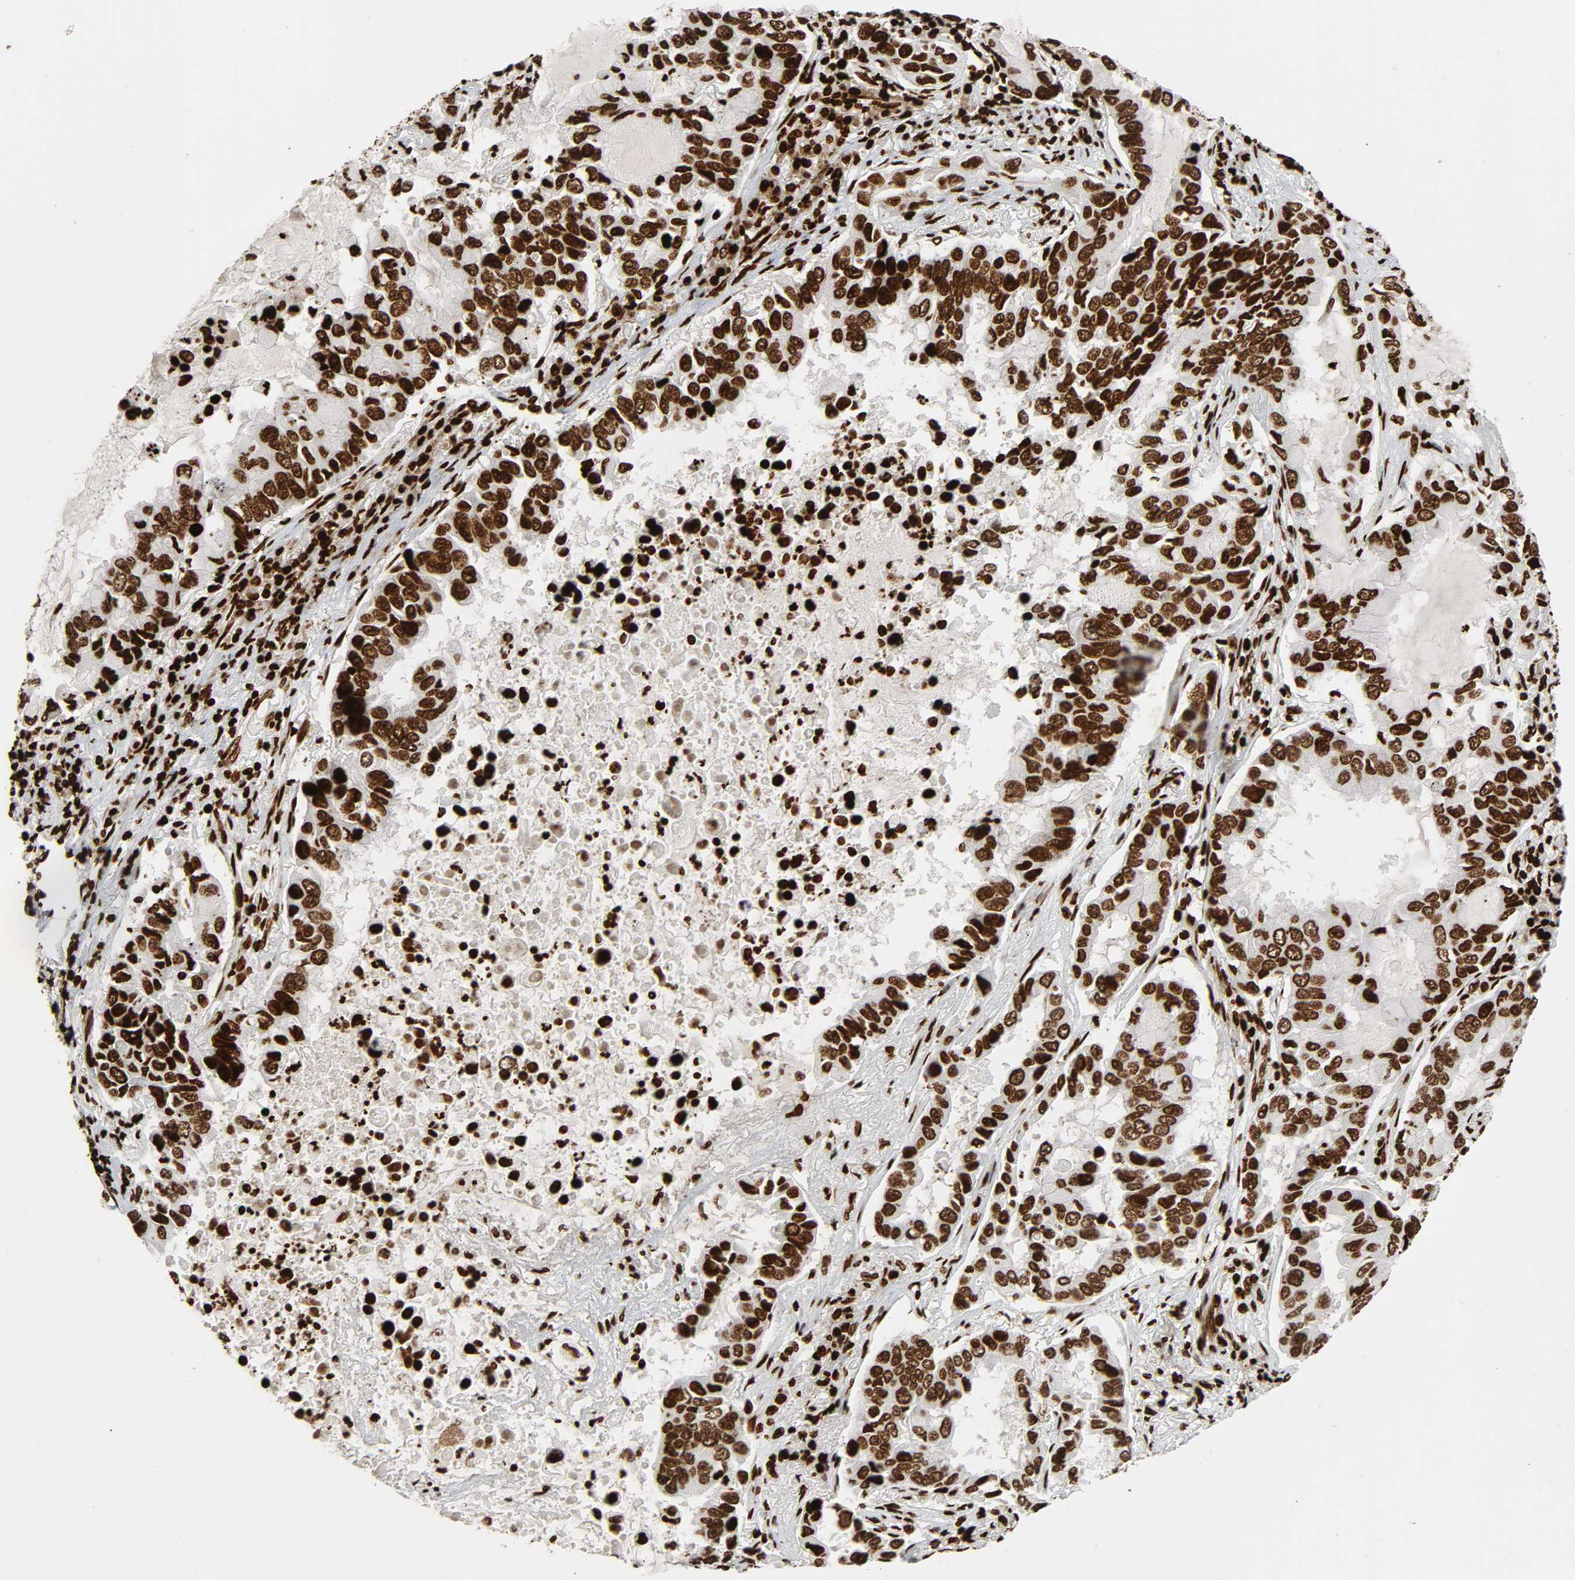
{"staining": {"intensity": "strong", "quantity": ">75%", "location": "nuclear"}, "tissue": "lung cancer", "cell_type": "Tumor cells", "image_type": "cancer", "snomed": [{"axis": "morphology", "description": "Adenocarcinoma, NOS"}, {"axis": "topography", "description": "Lung"}], "caption": "The micrograph displays a brown stain indicating the presence of a protein in the nuclear of tumor cells in lung cancer.", "gene": "RXRA", "patient": {"sex": "male", "age": 64}}